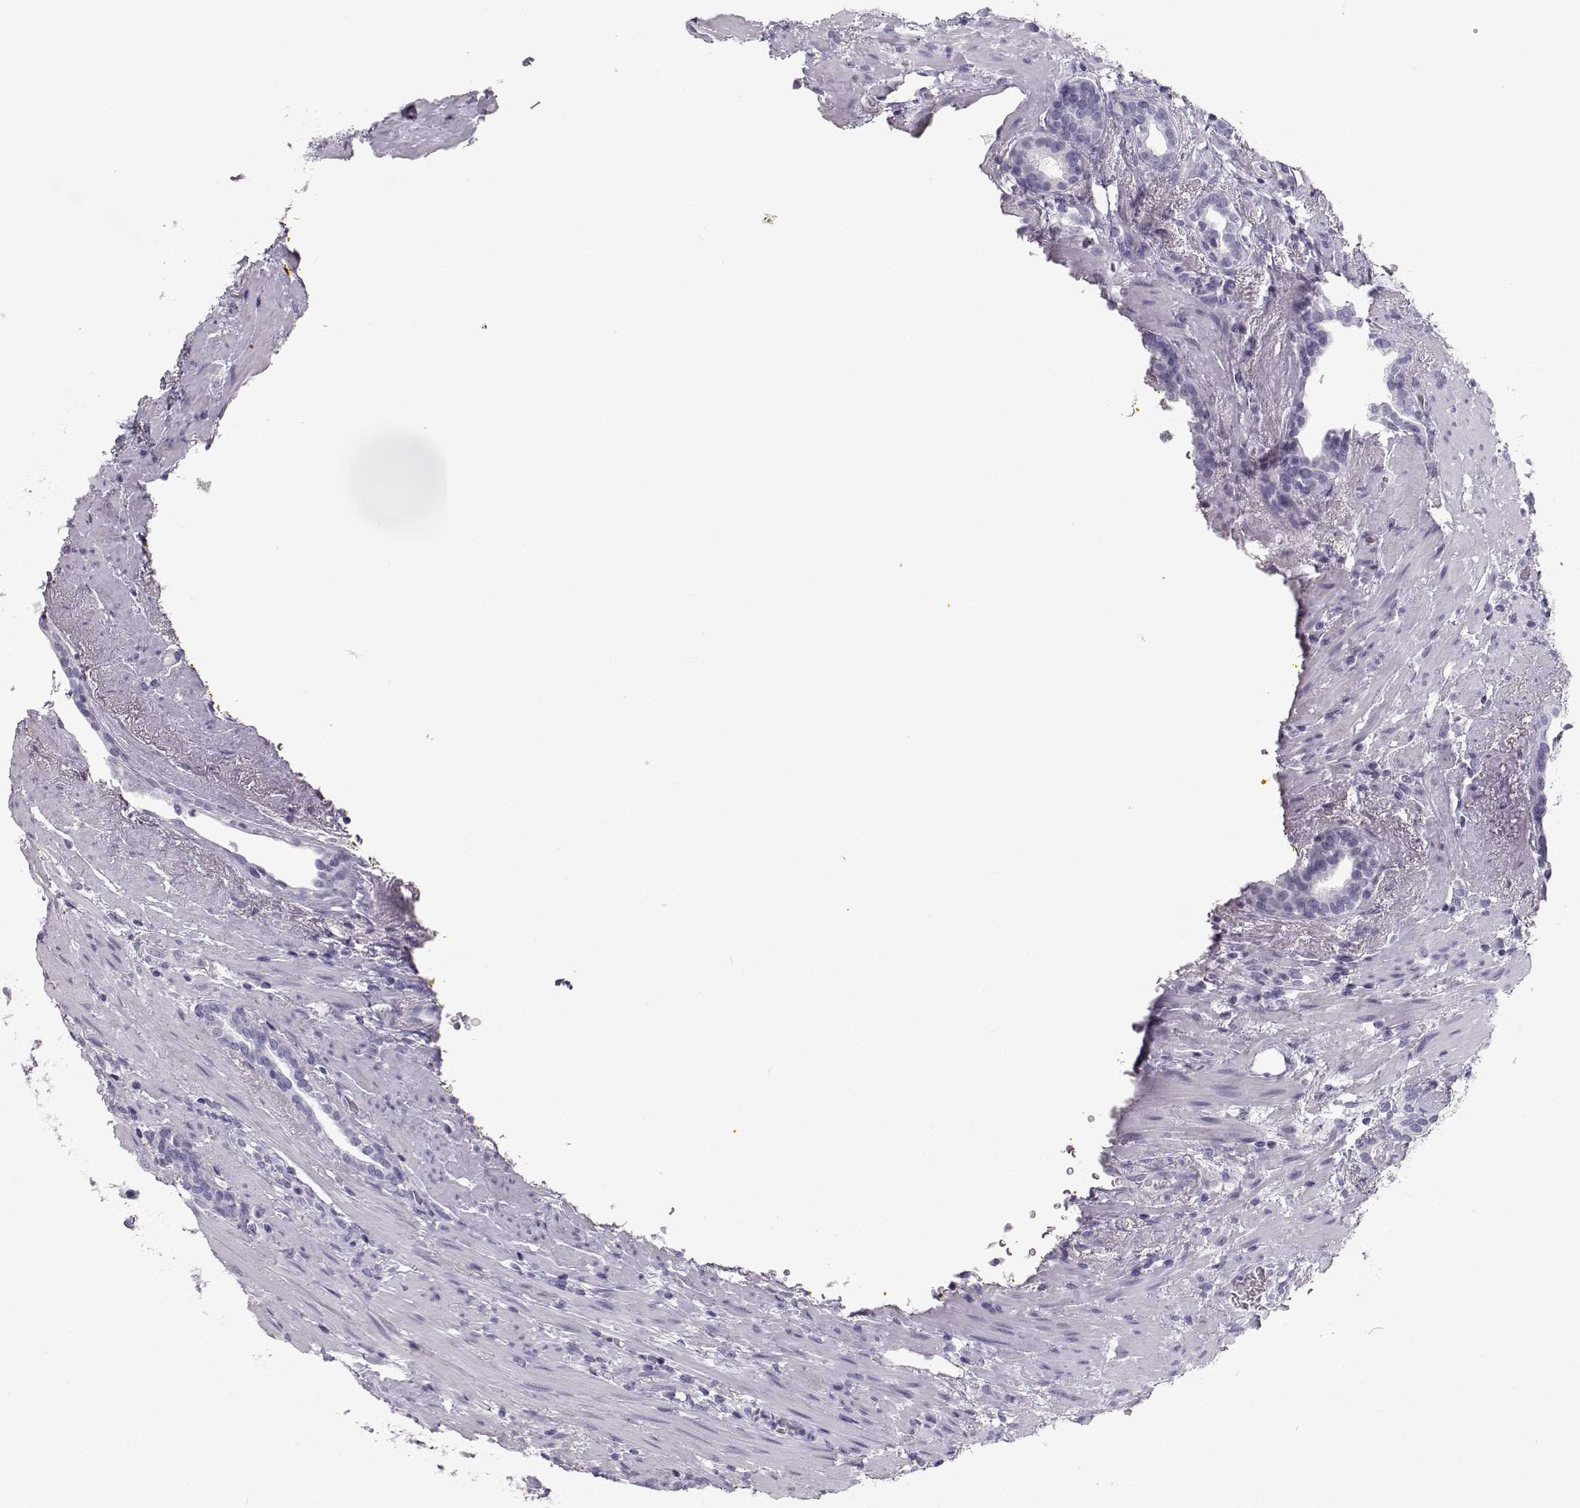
{"staining": {"intensity": "negative", "quantity": "none", "location": "none"}, "tissue": "prostate cancer", "cell_type": "Tumor cells", "image_type": "cancer", "snomed": [{"axis": "morphology", "description": "Adenocarcinoma, NOS"}, {"axis": "topography", "description": "Prostate"}], "caption": "Prostate adenocarcinoma stained for a protein using immunohistochemistry (IHC) reveals no staining tumor cells.", "gene": "TKTL1", "patient": {"sex": "male", "age": 66}}